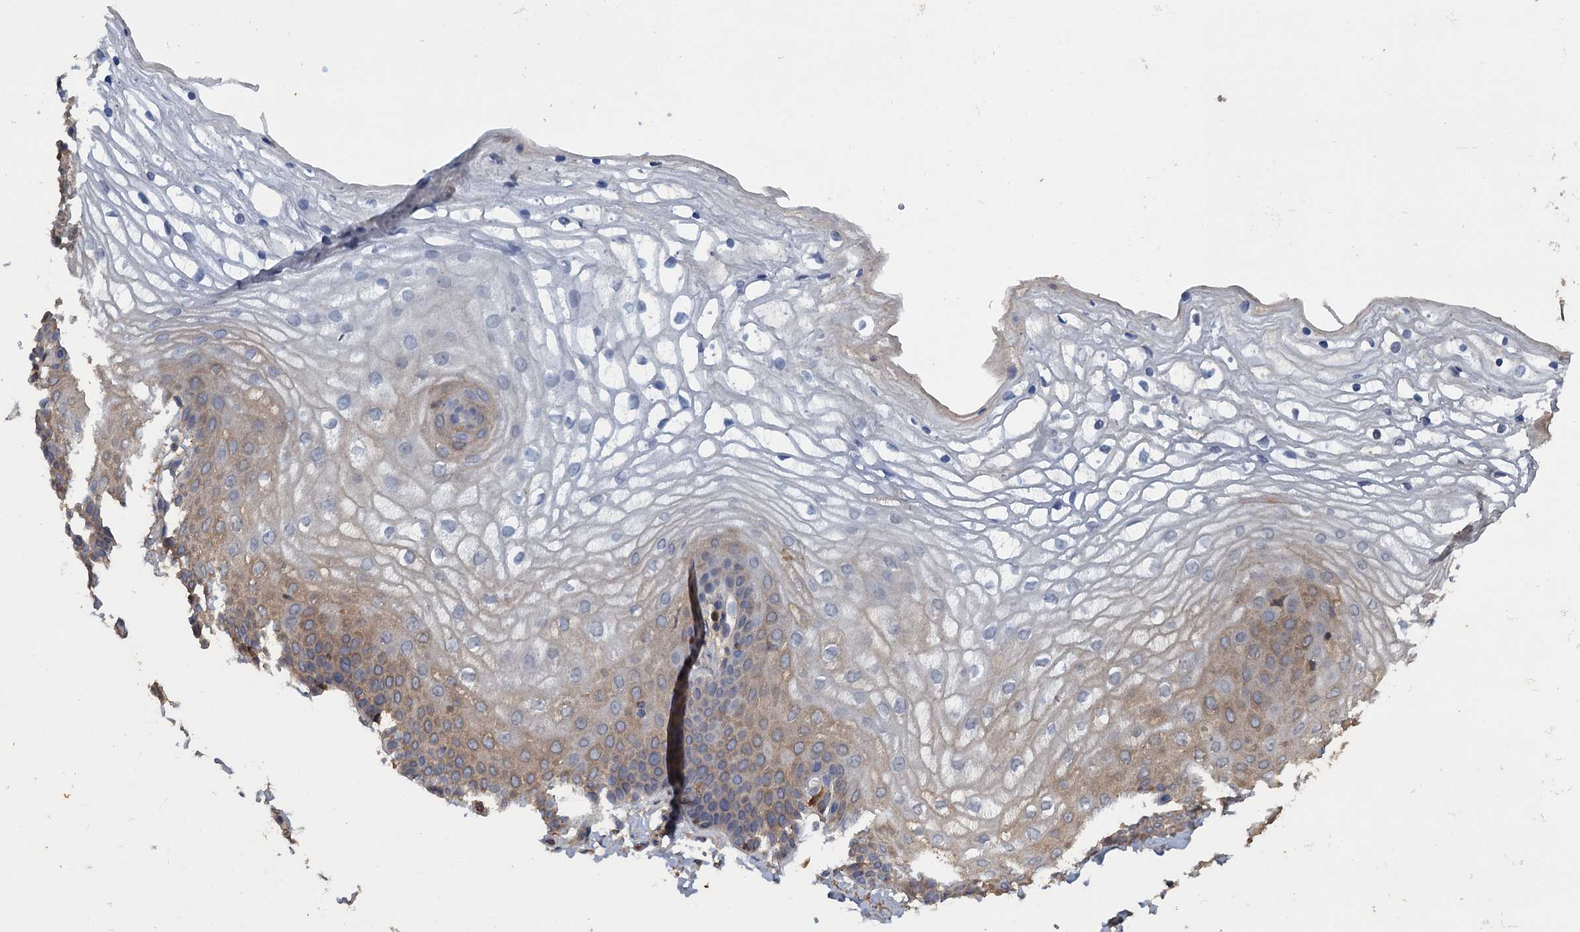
{"staining": {"intensity": "moderate", "quantity": "25%-75%", "location": "cytoplasmic/membranous"}, "tissue": "vagina", "cell_type": "Squamous epithelial cells", "image_type": "normal", "snomed": [{"axis": "morphology", "description": "Normal tissue, NOS"}, {"axis": "topography", "description": "Vagina"}], "caption": "Unremarkable vagina displays moderate cytoplasmic/membranous positivity in about 25%-75% of squamous epithelial cells, visualized by immunohistochemistry. The protein is stained brown, and the nuclei are stained in blue (DAB (3,3'-diaminobenzidine) IHC with brightfield microscopy, high magnification).", "gene": "HAPLN3", "patient": {"sex": "female", "age": 68}}